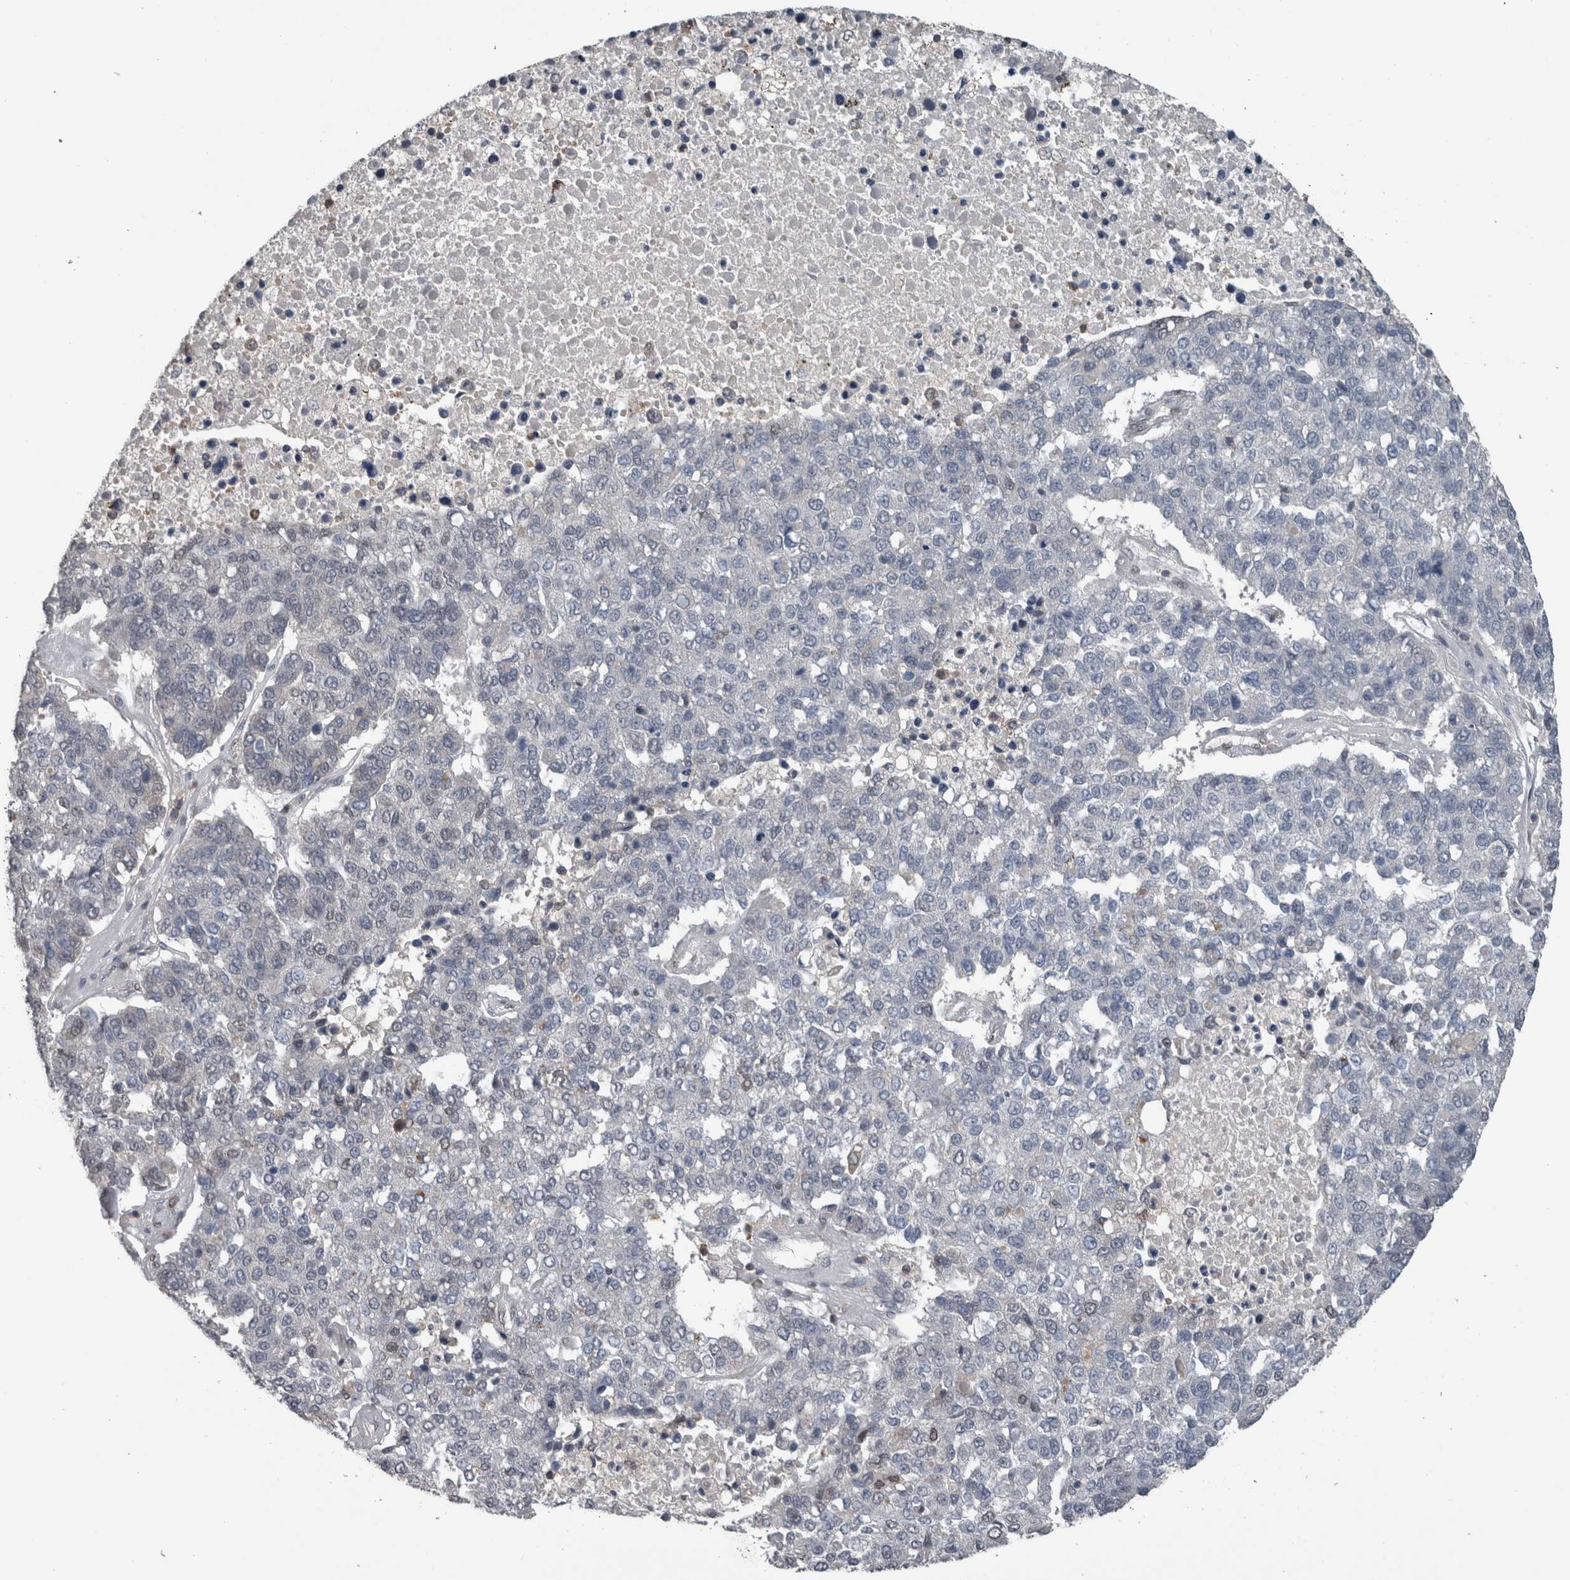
{"staining": {"intensity": "negative", "quantity": "none", "location": "none"}, "tissue": "pancreatic cancer", "cell_type": "Tumor cells", "image_type": "cancer", "snomed": [{"axis": "morphology", "description": "Adenocarcinoma, NOS"}, {"axis": "topography", "description": "Pancreas"}], "caption": "This is an immunohistochemistry photomicrograph of human pancreatic adenocarcinoma. There is no expression in tumor cells.", "gene": "MAFF", "patient": {"sex": "female", "age": 61}}